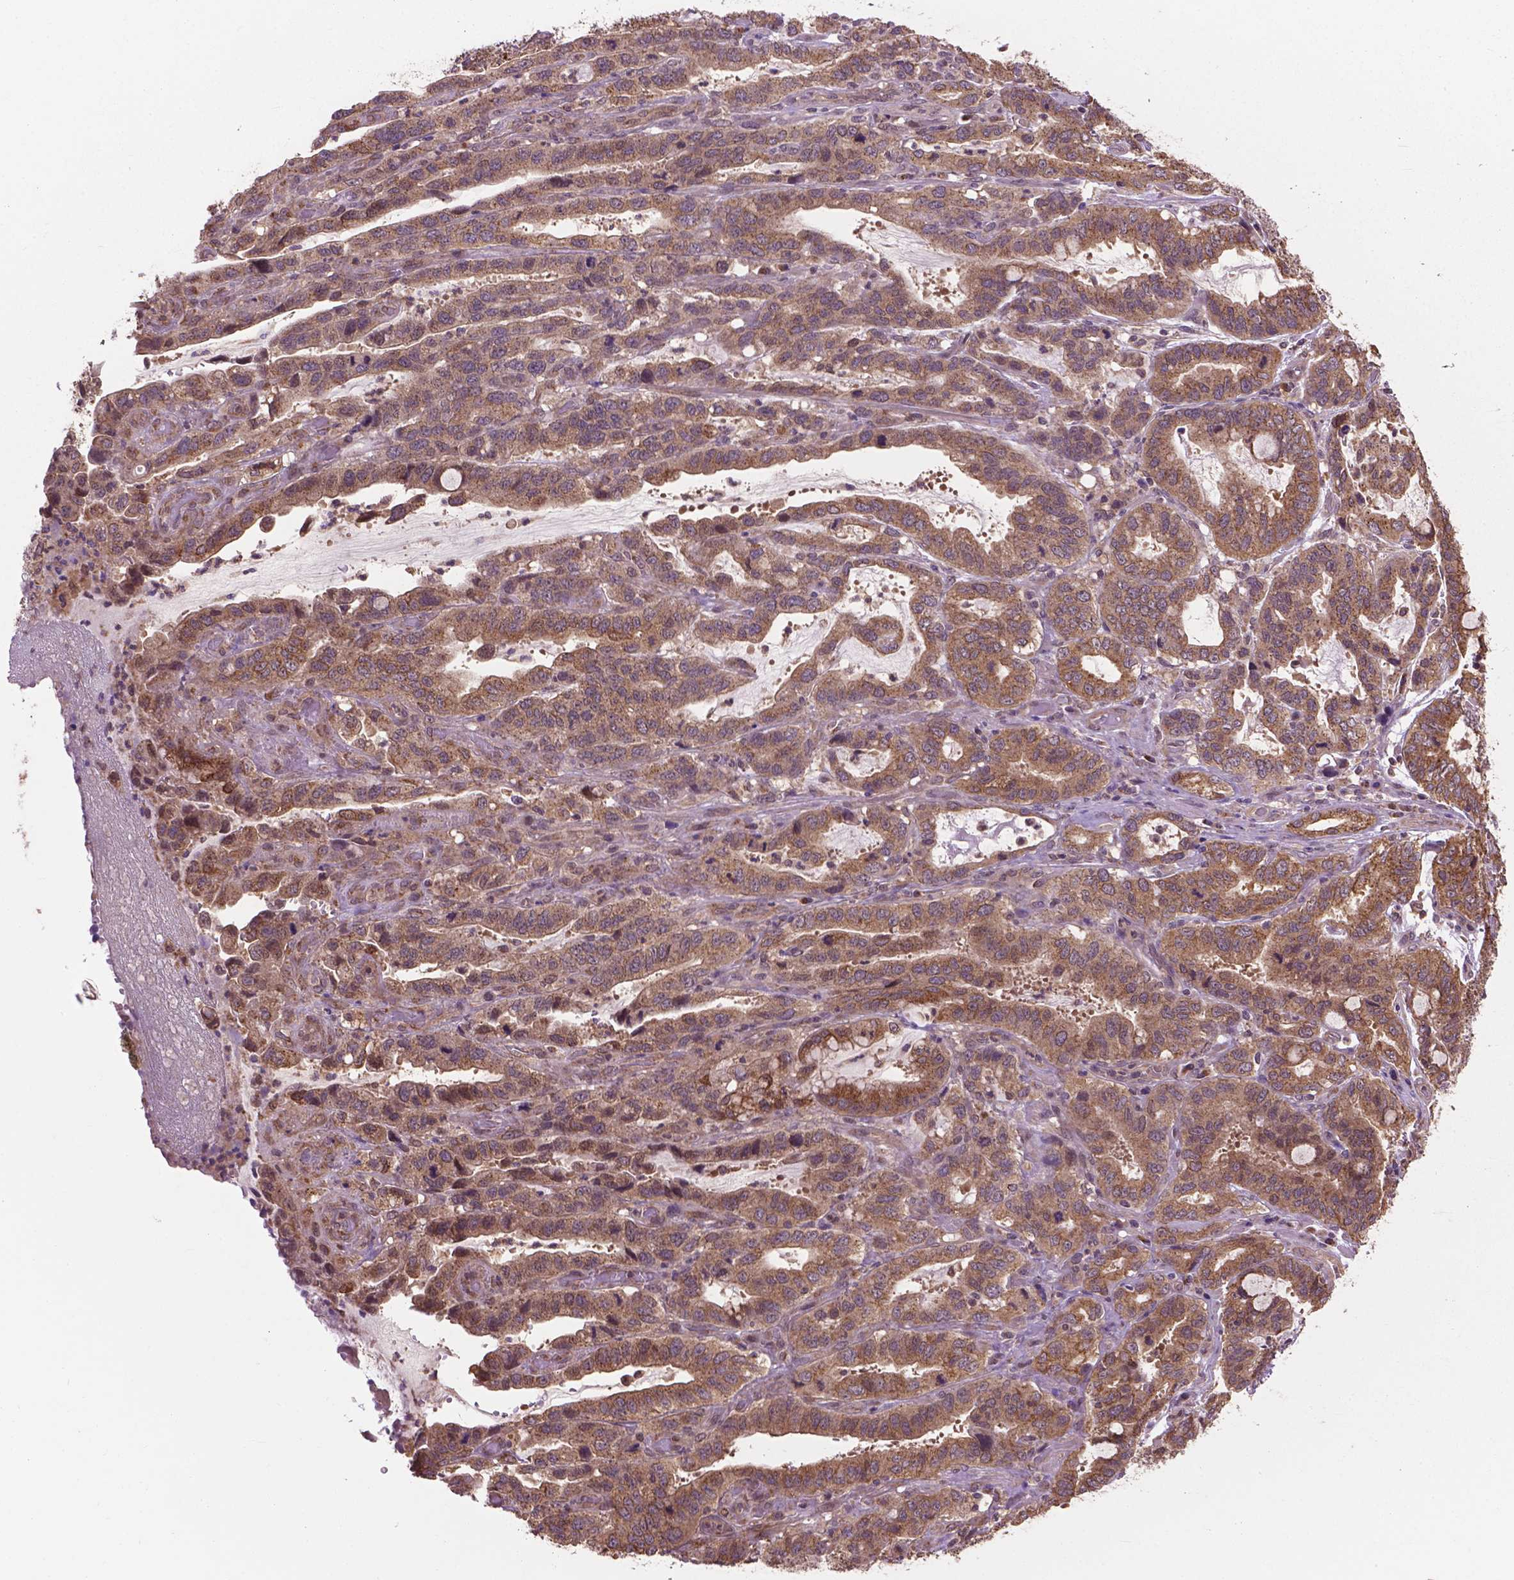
{"staining": {"intensity": "moderate", "quantity": ">75%", "location": "cytoplasmic/membranous"}, "tissue": "stomach cancer", "cell_type": "Tumor cells", "image_type": "cancer", "snomed": [{"axis": "morphology", "description": "Adenocarcinoma, NOS"}, {"axis": "topography", "description": "Stomach, lower"}], "caption": "Immunohistochemistry of stomach cancer (adenocarcinoma) displays medium levels of moderate cytoplasmic/membranous expression in approximately >75% of tumor cells. The staining was performed using DAB (3,3'-diaminobenzidine) to visualize the protein expression in brown, while the nuclei were stained in blue with hematoxylin (Magnification: 20x).", "gene": "PPP1CB", "patient": {"sex": "female", "age": 76}}